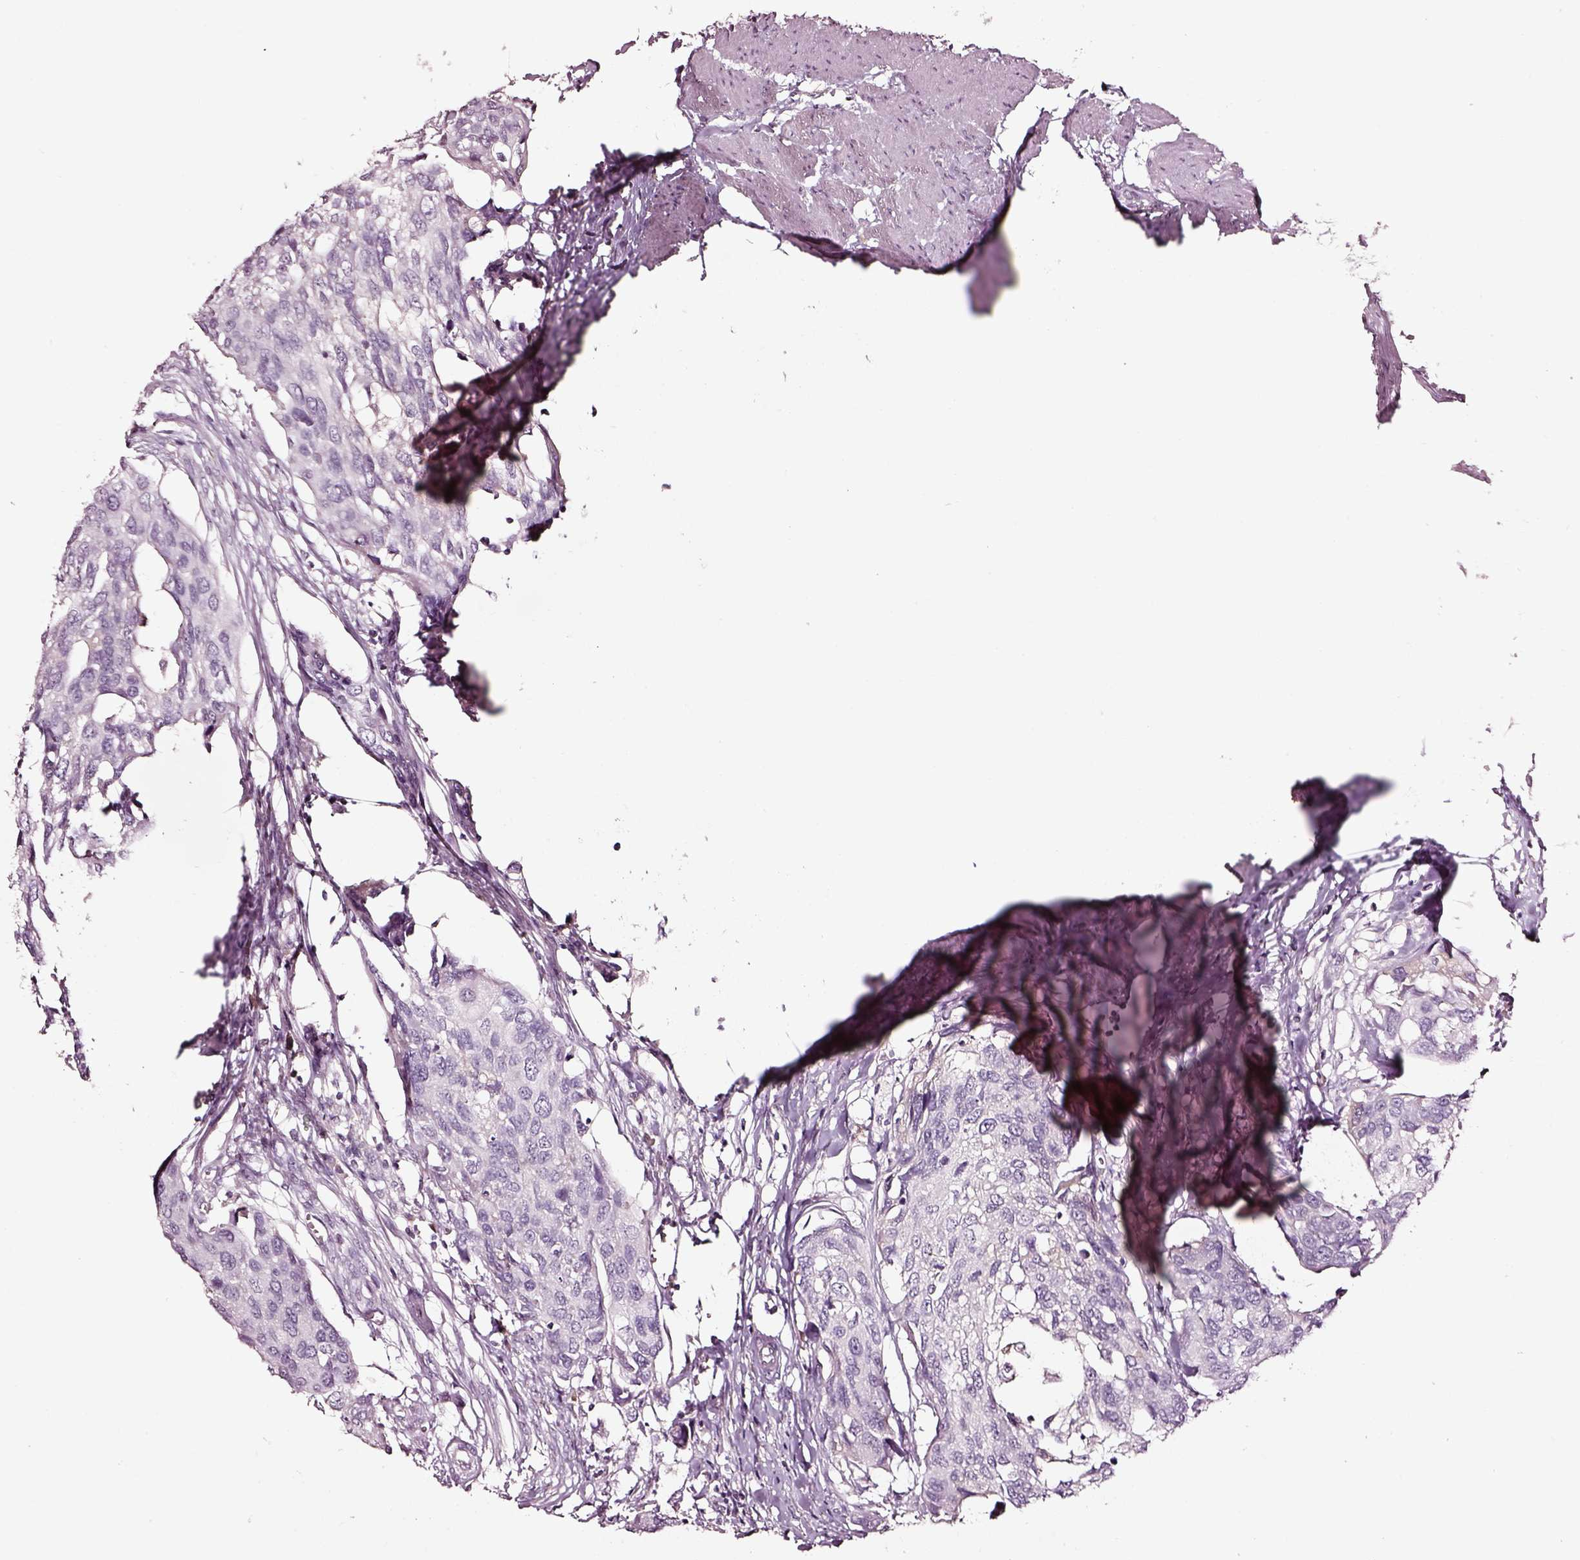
{"staining": {"intensity": "negative", "quantity": "none", "location": "none"}, "tissue": "urothelial cancer", "cell_type": "Tumor cells", "image_type": "cancer", "snomed": [{"axis": "morphology", "description": "Urothelial carcinoma, High grade"}, {"axis": "topography", "description": "Urinary bladder"}], "caption": "High power microscopy histopathology image of an immunohistochemistry (IHC) micrograph of urothelial cancer, revealing no significant expression in tumor cells.", "gene": "SMIM17", "patient": {"sex": "male", "age": 60}}